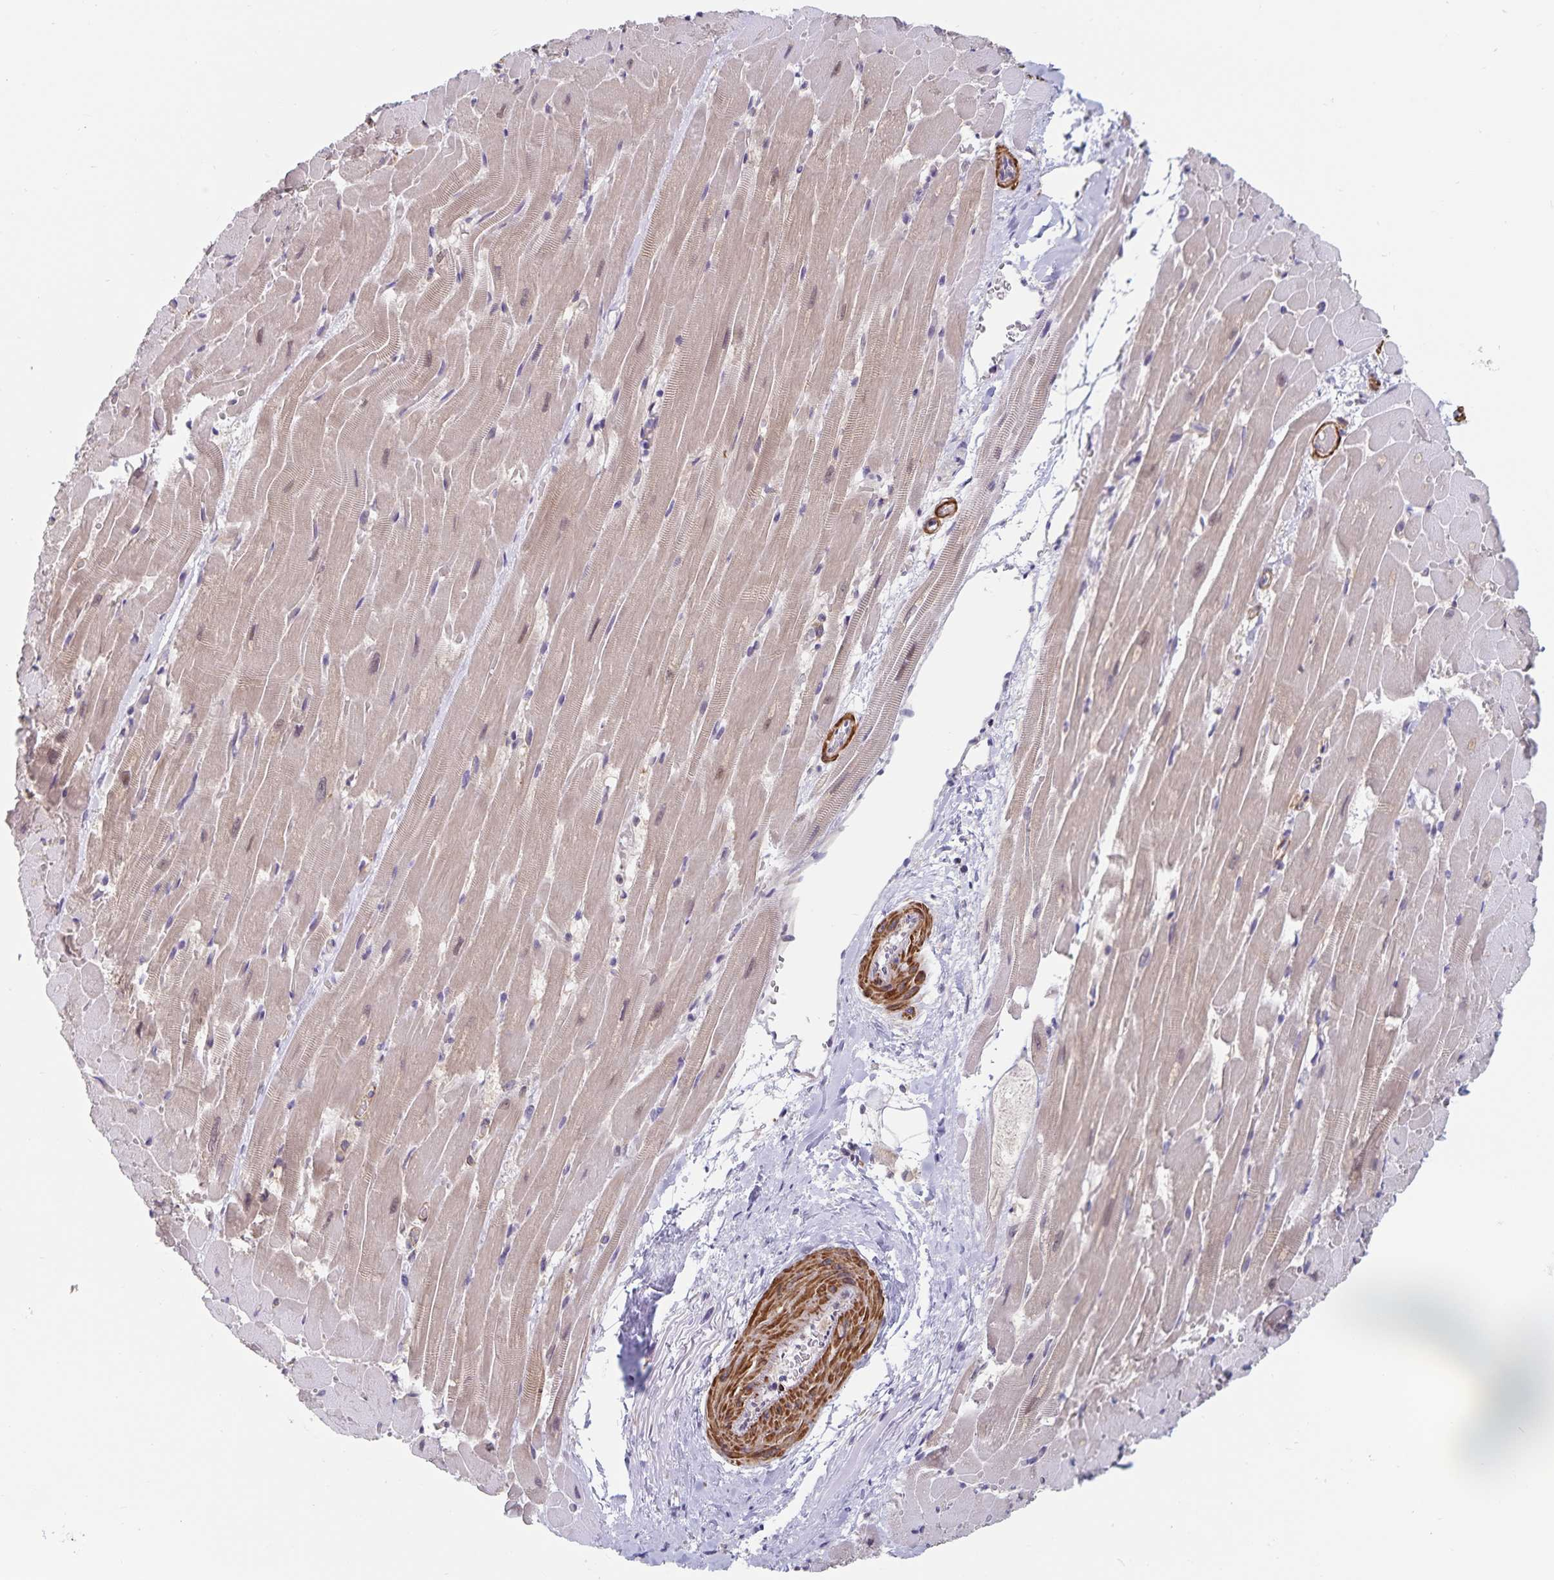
{"staining": {"intensity": "weak", "quantity": ">75%", "location": "cytoplasmic/membranous,nuclear"}, "tissue": "heart muscle", "cell_type": "Cardiomyocytes", "image_type": "normal", "snomed": [{"axis": "morphology", "description": "Normal tissue, NOS"}, {"axis": "topography", "description": "Heart"}], "caption": "An image of human heart muscle stained for a protein exhibits weak cytoplasmic/membranous,nuclear brown staining in cardiomyocytes. The protein of interest is shown in brown color, while the nuclei are stained blue.", "gene": "BAG6", "patient": {"sex": "male", "age": 37}}